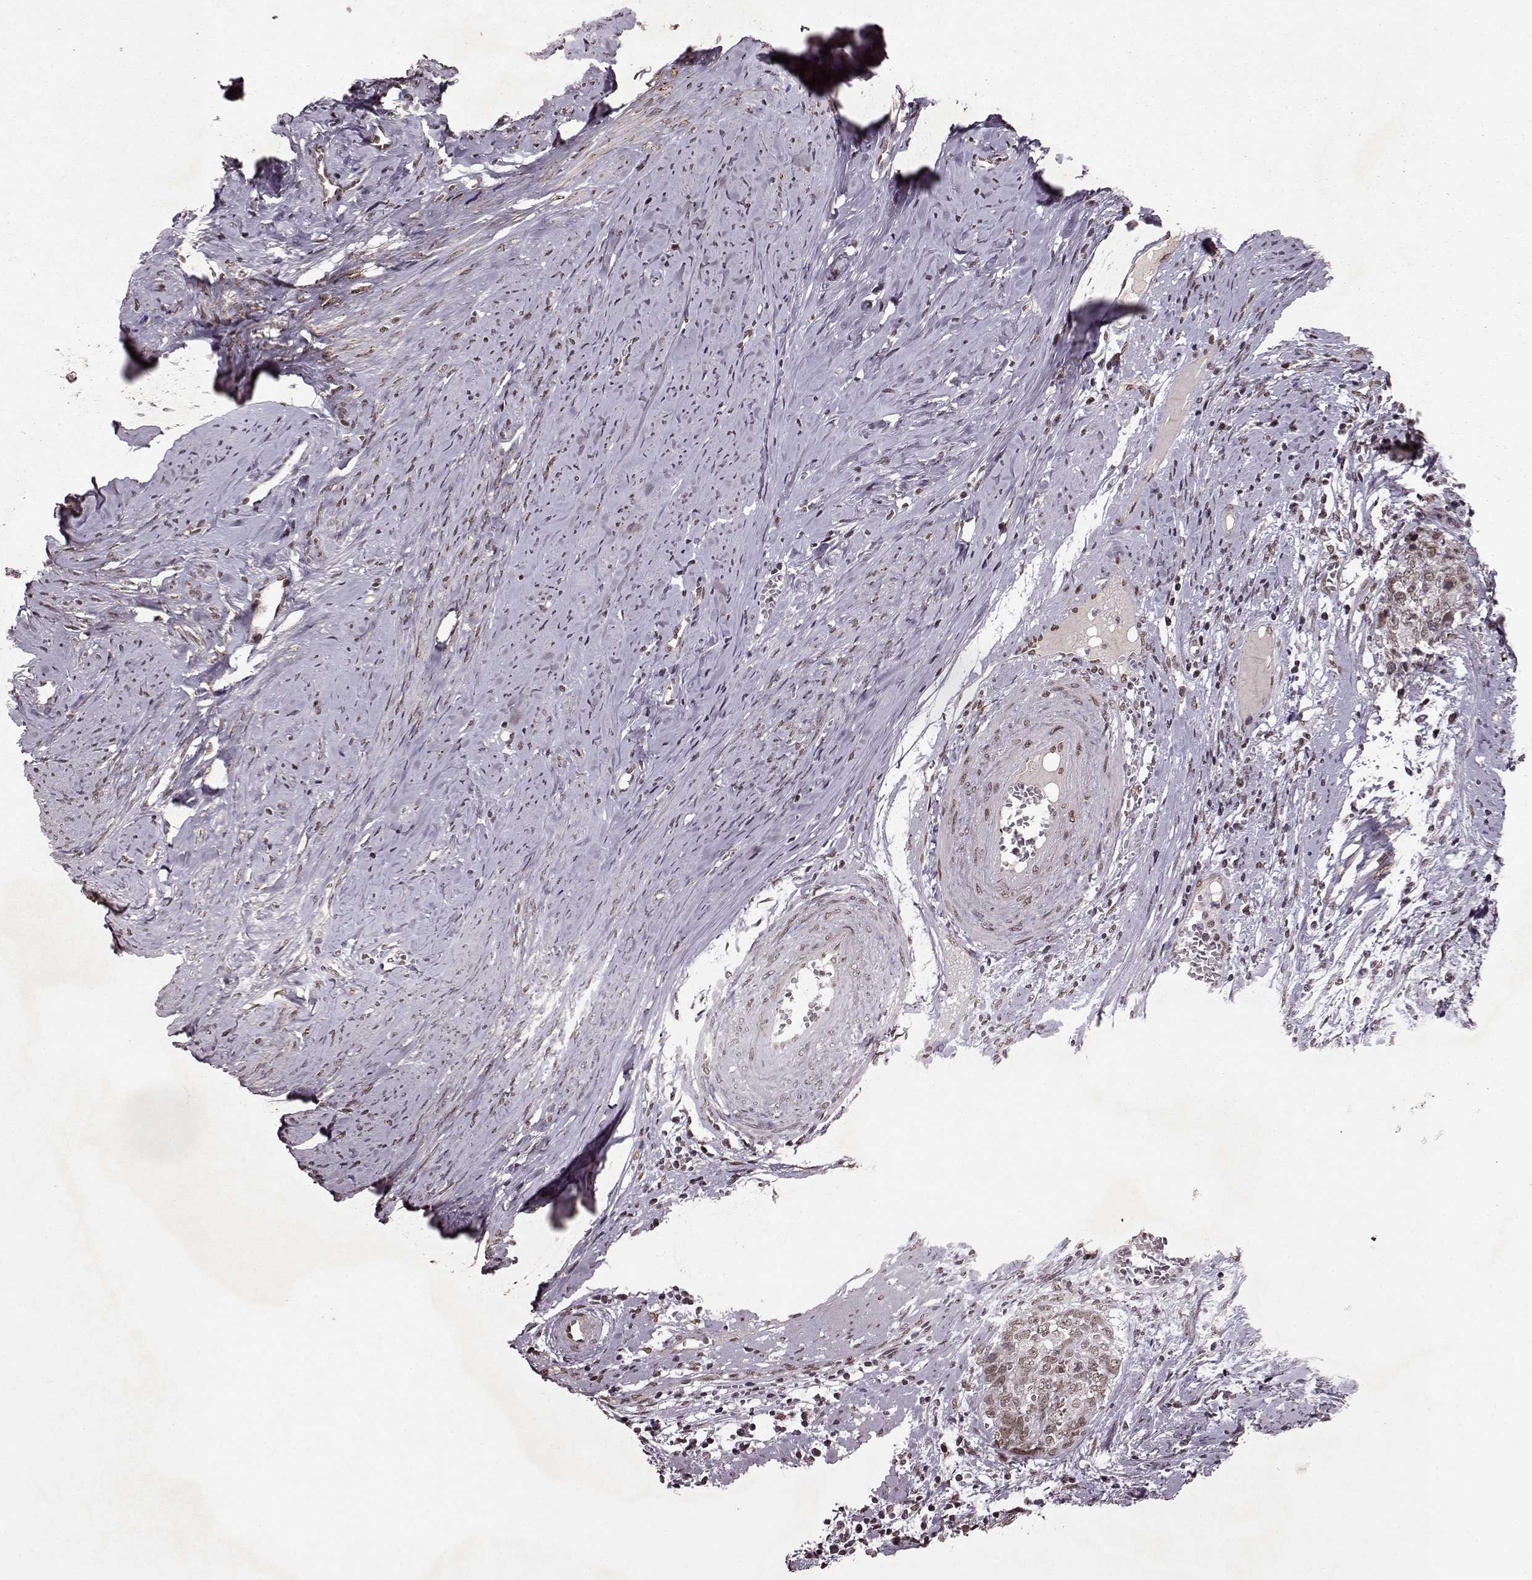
{"staining": {"intensity": "weak", "quantity": ">75%", "location": "nuclear"}, "tissue": "cervical cancer", "cell_type": "Tumor cells", "image_type": "cancer", "snomed": [{"axis": "morphology", "description": "Squamous cell carcinoma, NOS"}, {"axis": "topography", "description": "Cervix"}], "caption": "Tumor cells show weak nuclear staining in approximately >75% of cells in cervical squamous cell carcinoma.", "gene": "RRAGD", "patient": {"sex": "female", "age": 63}}